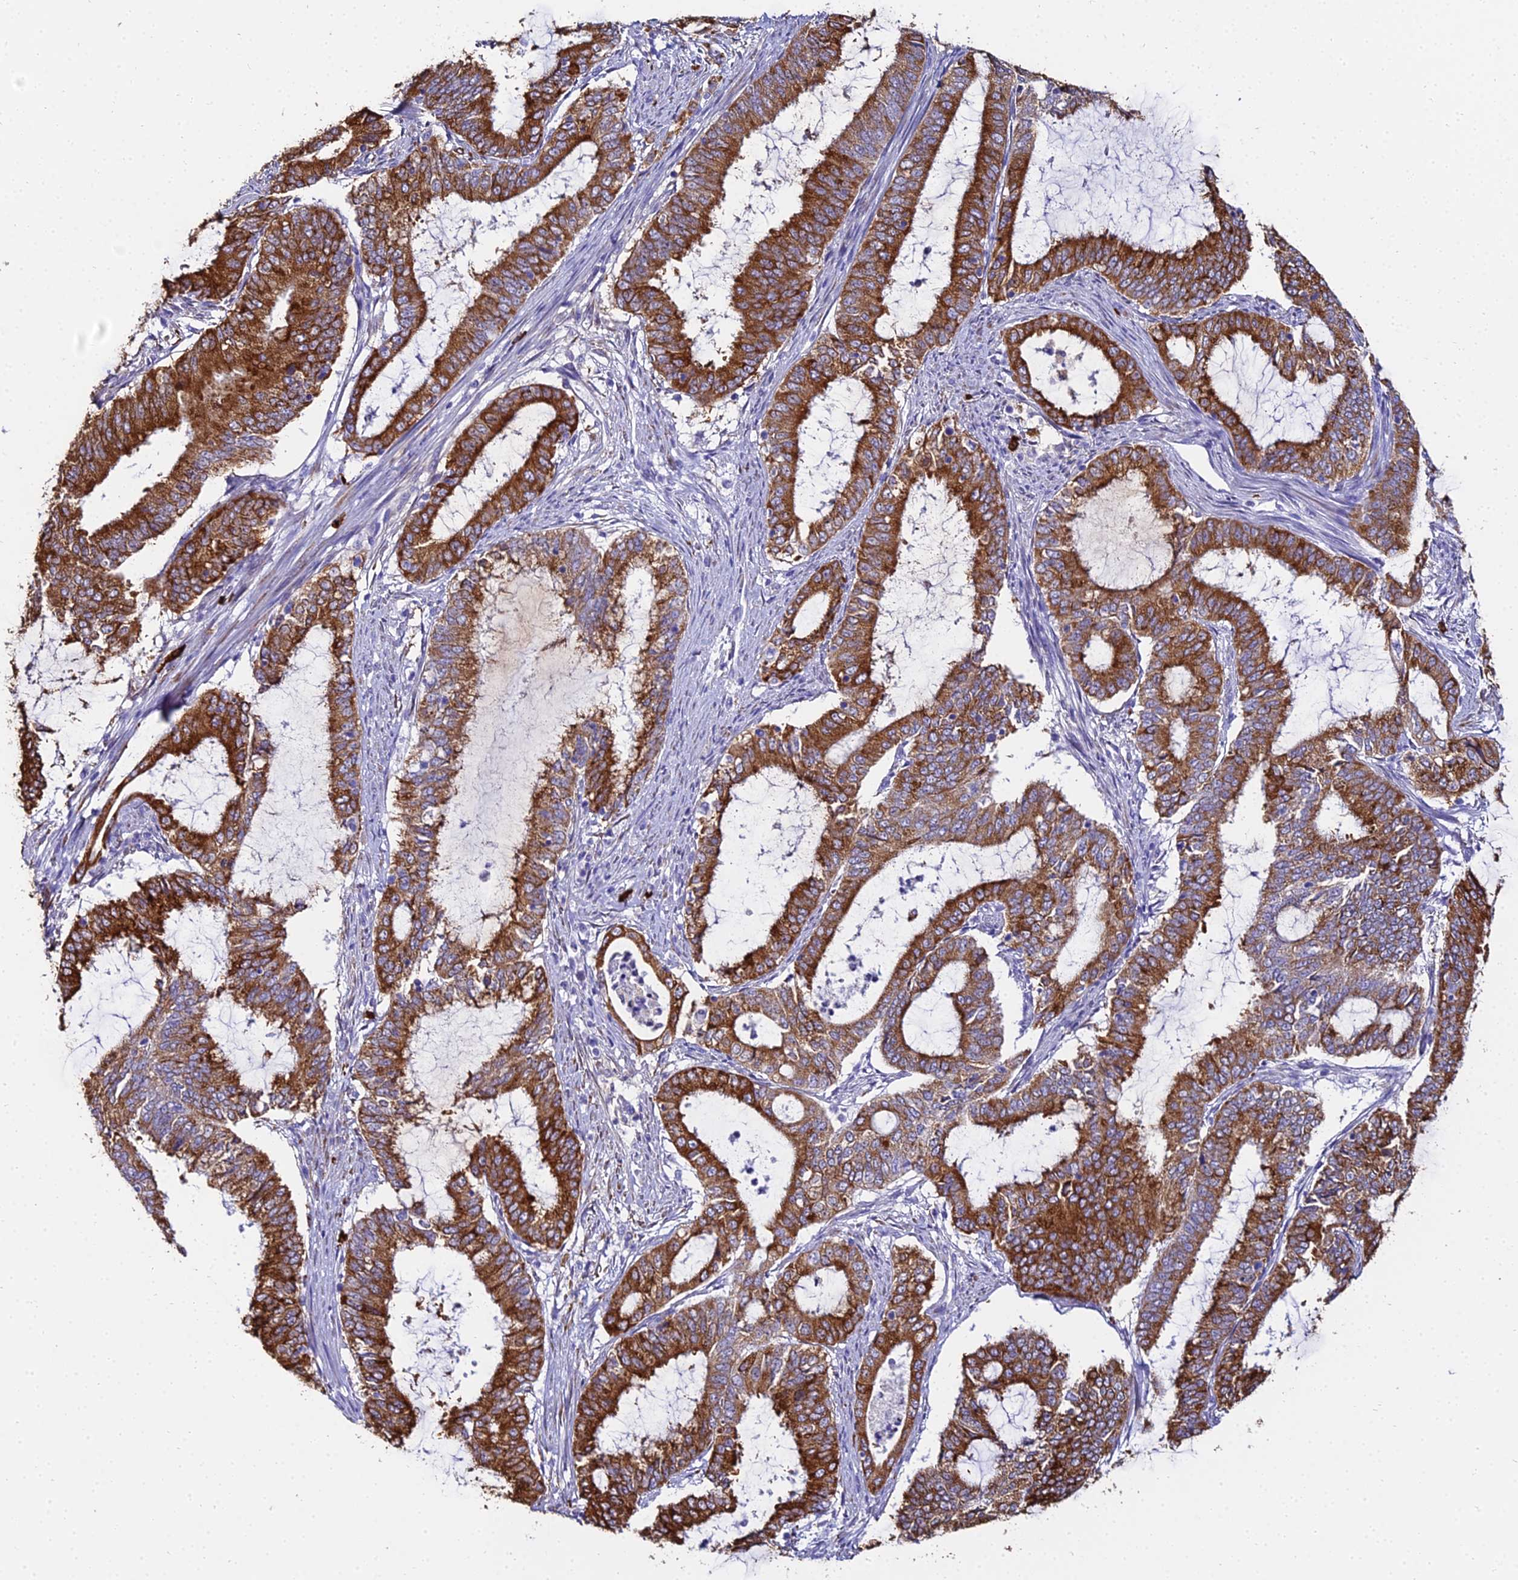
{"staining": {"intensity": "strong", "quantity": ">75%", "location": "cytoplasmic/membranous"}, "tissue": "endometrial cancer", "cell_type": "Tumor cells", "image_type": "cancer", "snomed": [{"axis": "morphology", "description": "Adenocarcinoma, NOS"}, {"axis": "topography", "description": "Endometrium"}], "caption": "A histopathology image showing strong cytoplasmic/membranous staining in approximately >75% of tumor cells in endometrial adenocarcinoma, as visualized by brown immunohistochemical staining.", "gene": "TXNDC5", "patient": {"sex": "female", "age": 51}}